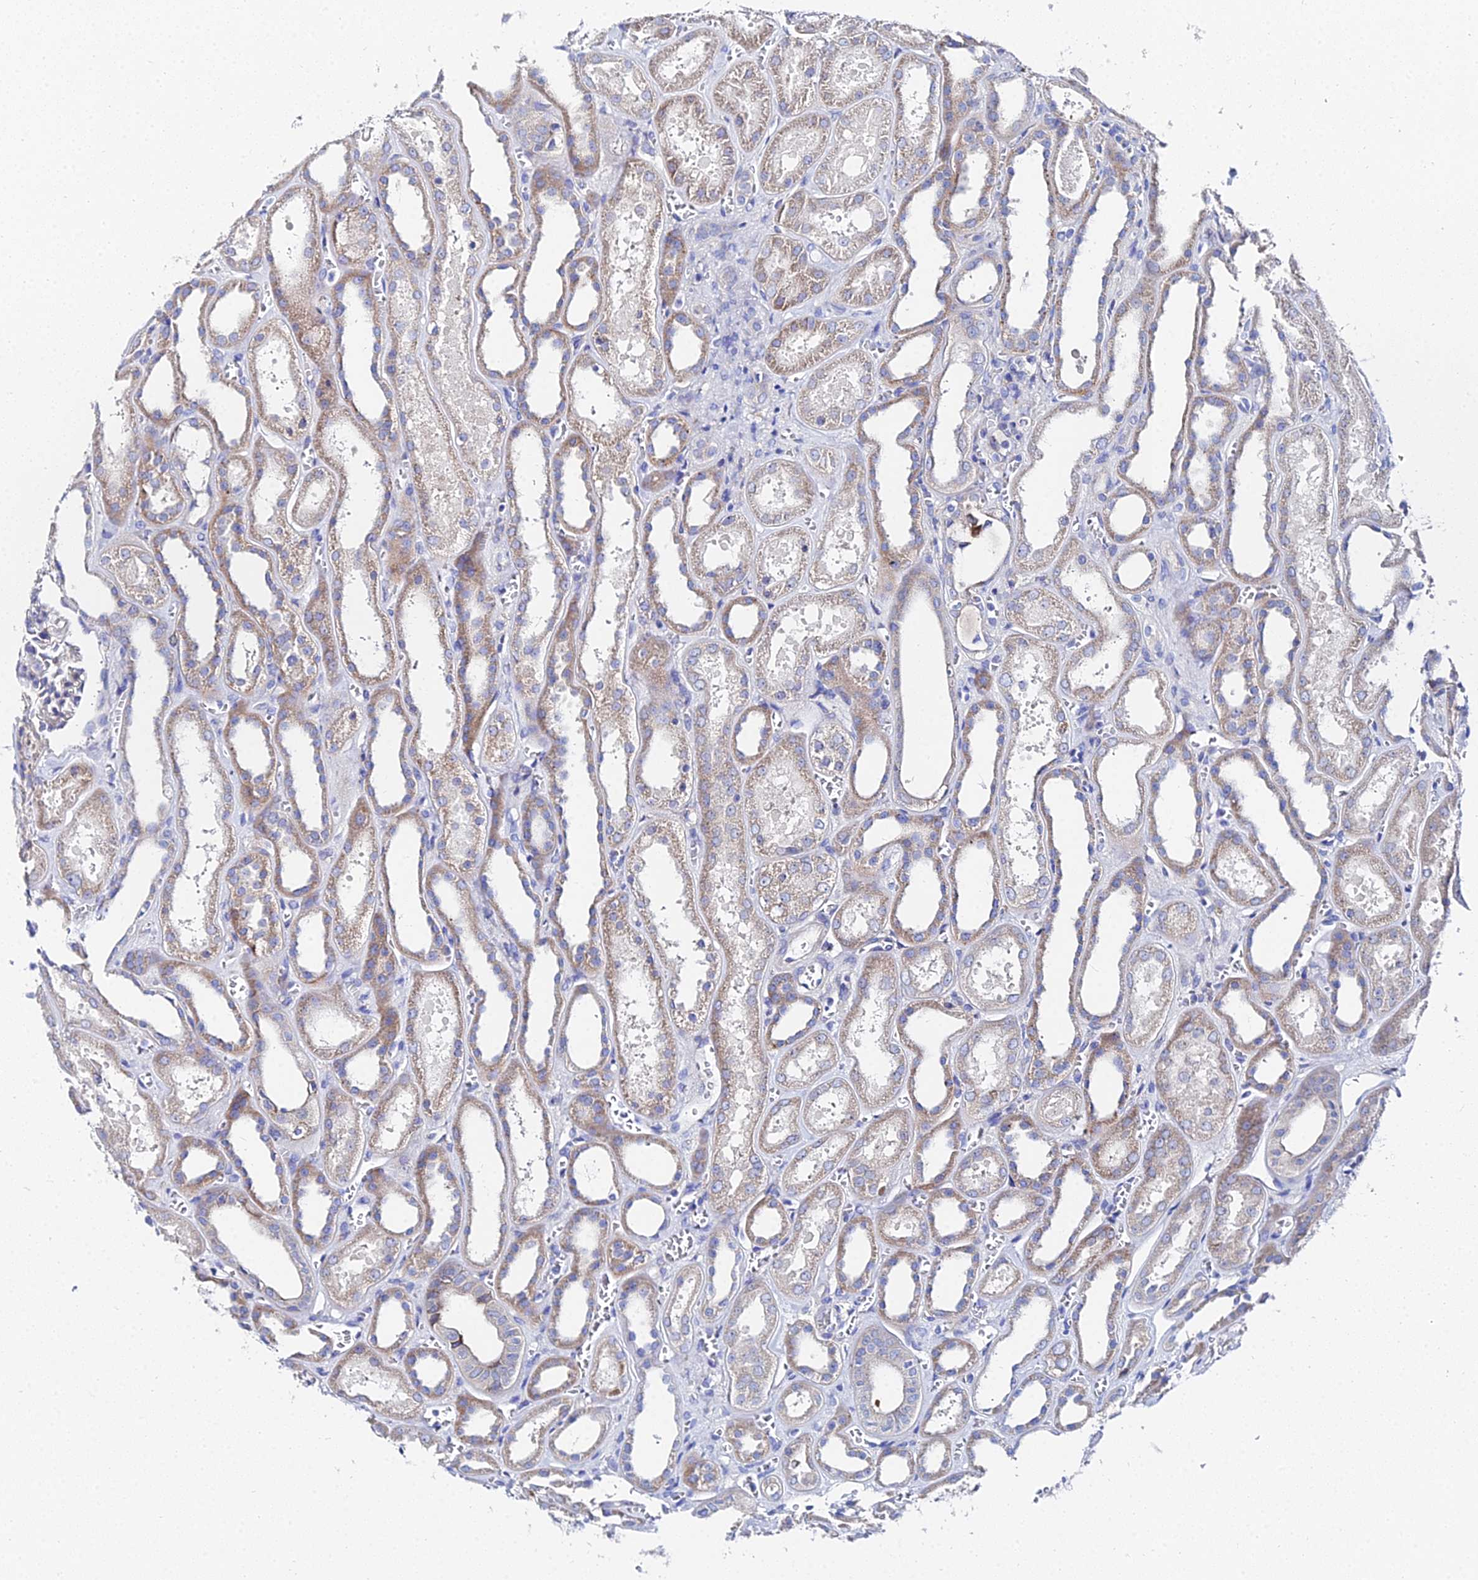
{"staining": {"intensity": "negative", "quantity": "none", "location": "none"}, "tissue": "kidney", "cell_type": "Cells in glomeruli", "image_type": "normal", "snomed": [{"axis": "morphology", "description": "Normal tissue, NOS"}, {"axis": "morphology", "description": "Adenocarcinoma, NOS"}, {"axis": "topography", "description": "Kidney"}], "caption": "There is no significant expression in cells in glomeruli of kidney. (Stains: DAB immunohistochemistry (IHC) with hematoxylin counter stain, Microscopy: brightfield microscopy at high magnification).", "gene": "PTTG1", "patient": {"sex": "female", "age": 68}}